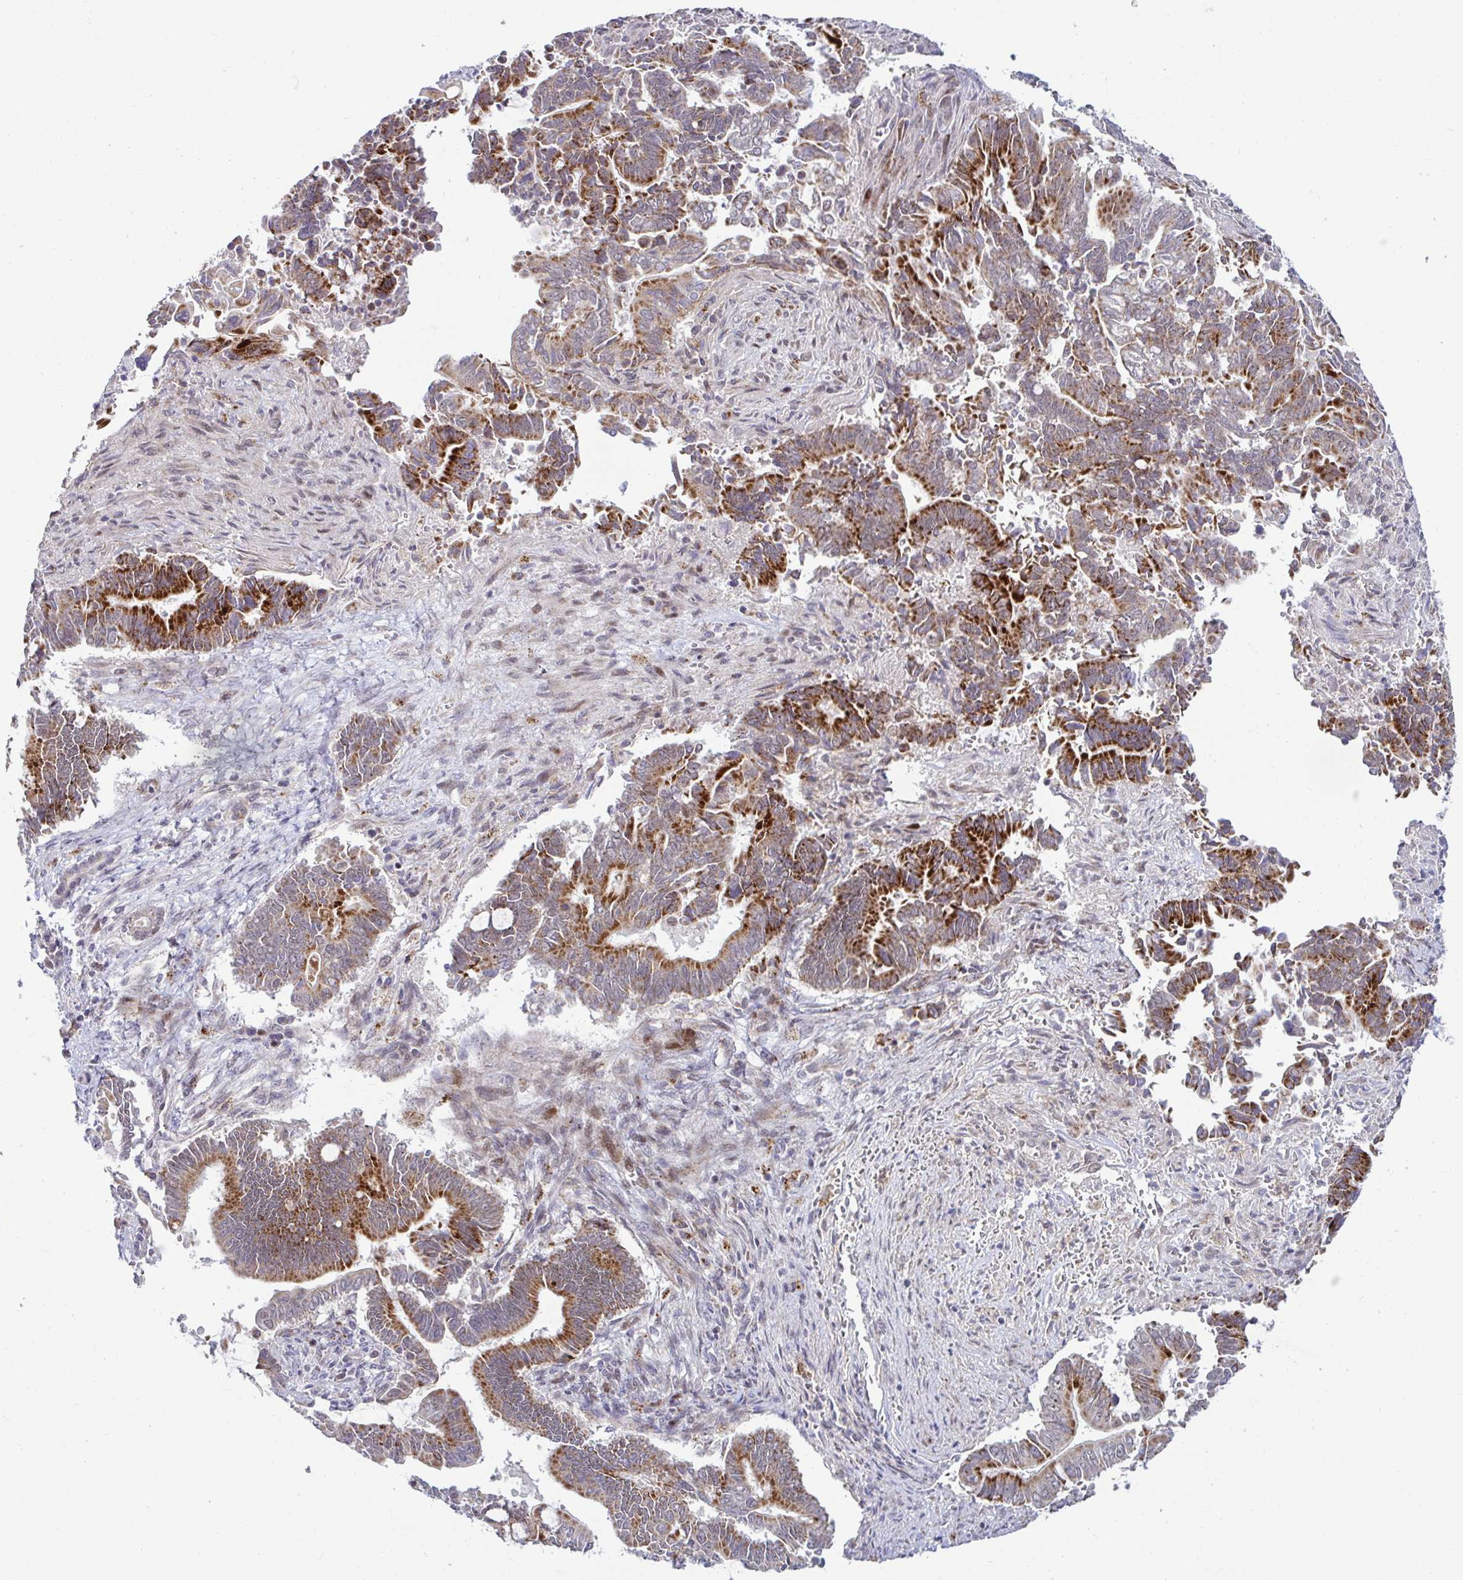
{"staining": {"intensity": "strong", "quantity": "25%-75%", "location": "cytoplasmic/membranous"}, "tissue": "pancreatic cancer", "cell_type": "Tumor cells", "image_type": "cancer", "snomed": [{"axis": "morphology", "description": "Adenocarcinoma, NOS"}, {"axis": "topography", "description": "Pancreas"}], "caption": "Strong cytoplasmic/membranous expression is present in about 25%-75% of tumor cells in pancreatic cancer. (DAB IHC with brightfield microscopy, high magnification).", "gene": "DZIP1", "patient": {"sex": "male", "age": 68}}